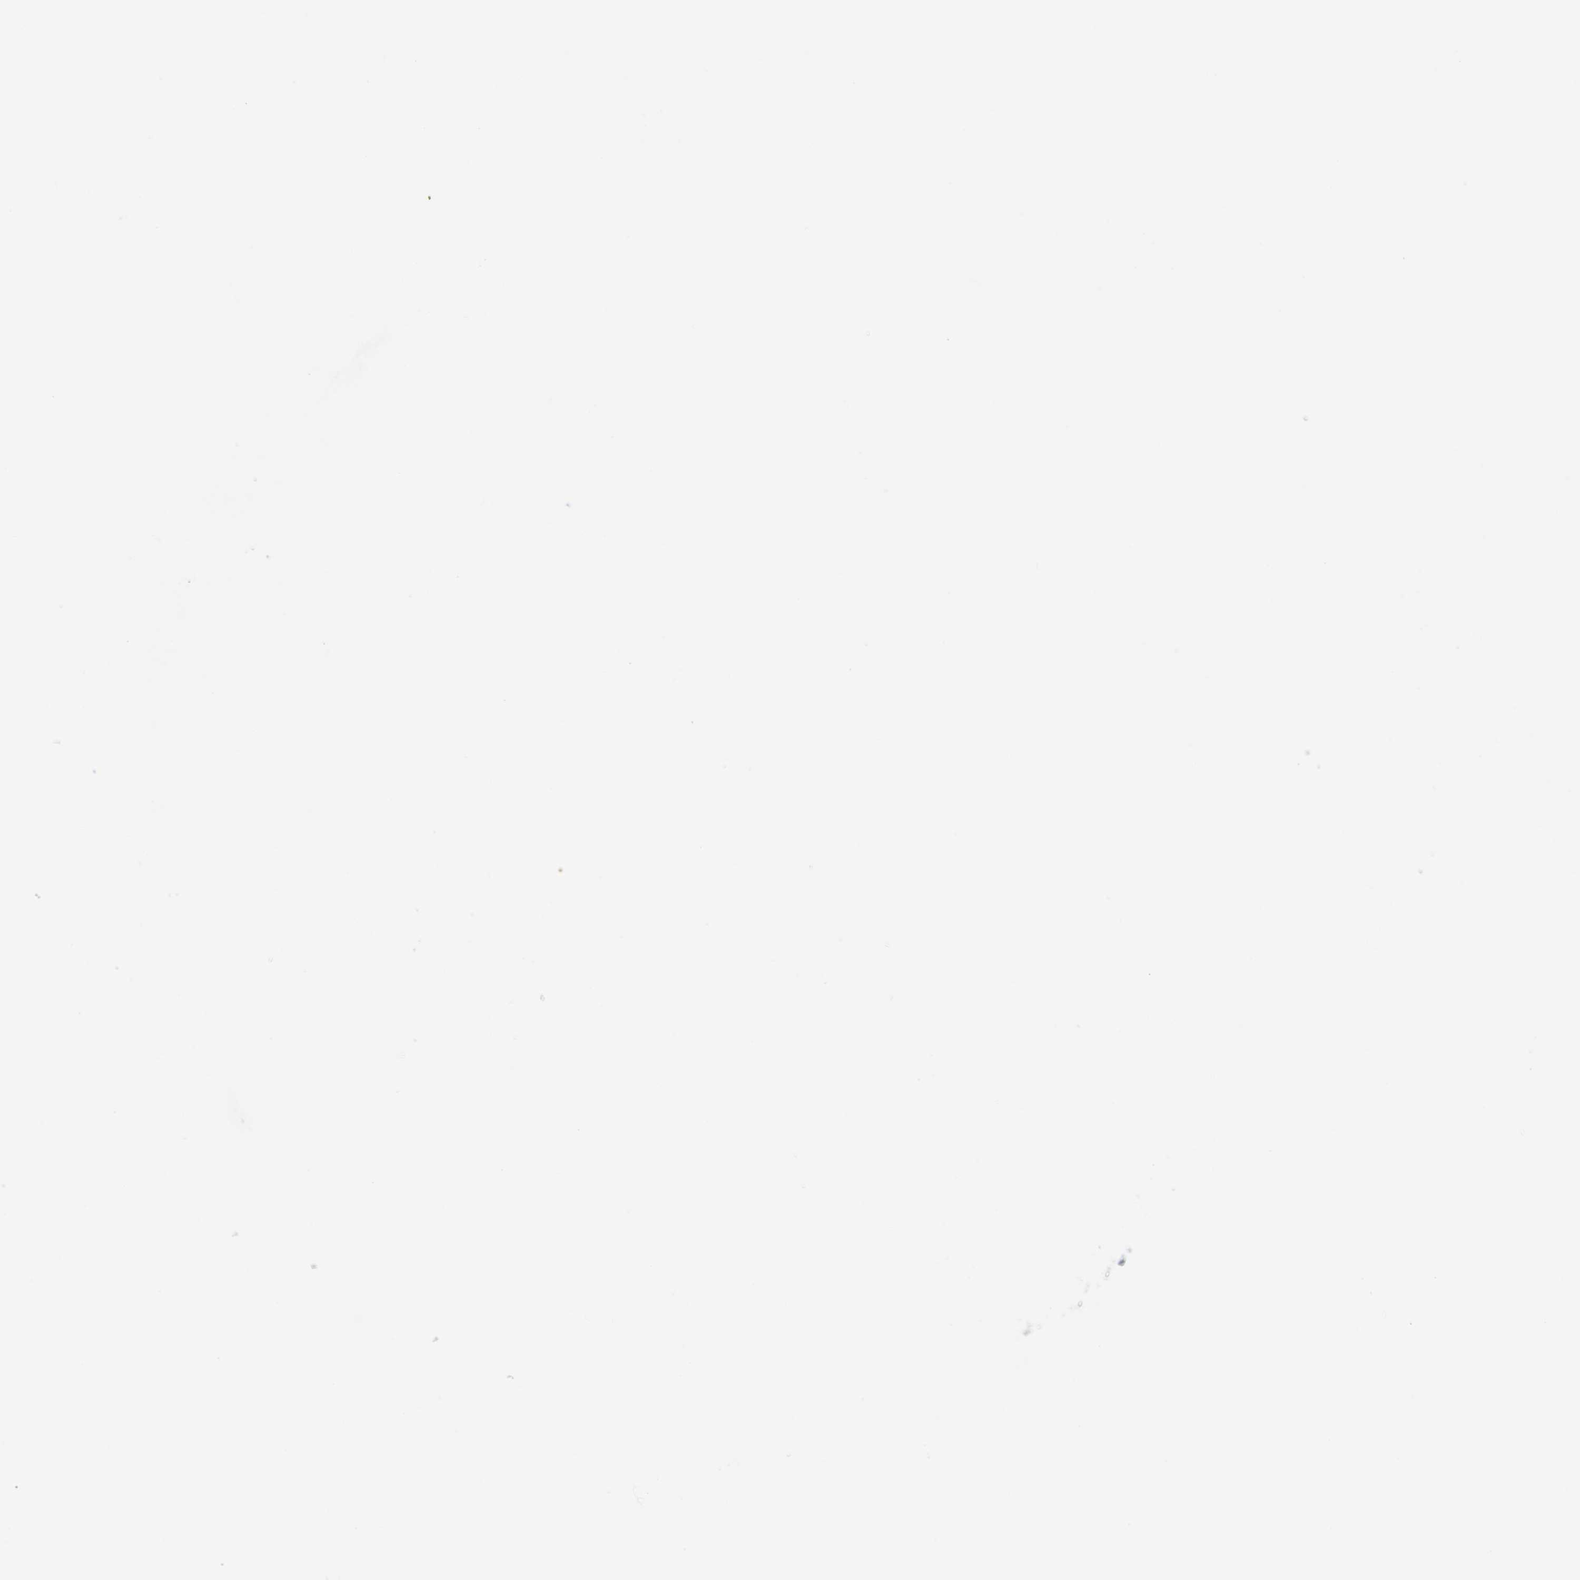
{"staining": {"intensity": "weak", "quantity": "<25%", "location": "nuclear"}, "tissue": "melanoma", "cell_type": "Tumor cells", "image_type": "cancer", "snomed": [{"axis": "morphology", "description": "Malignant melanoma, Metastatic site"}, {"axis": "topography", "description": "Lymph node"}], "caption": "This is a photomicrograph of IHC staining of melanoma, which shows no expression in tumor cells. (DAB (3,3'-diaminobenzidine) IHC with hematoxylin counter stain).", "gene": "PITHD1", "patient": {"sex": "male", "age": 61}}